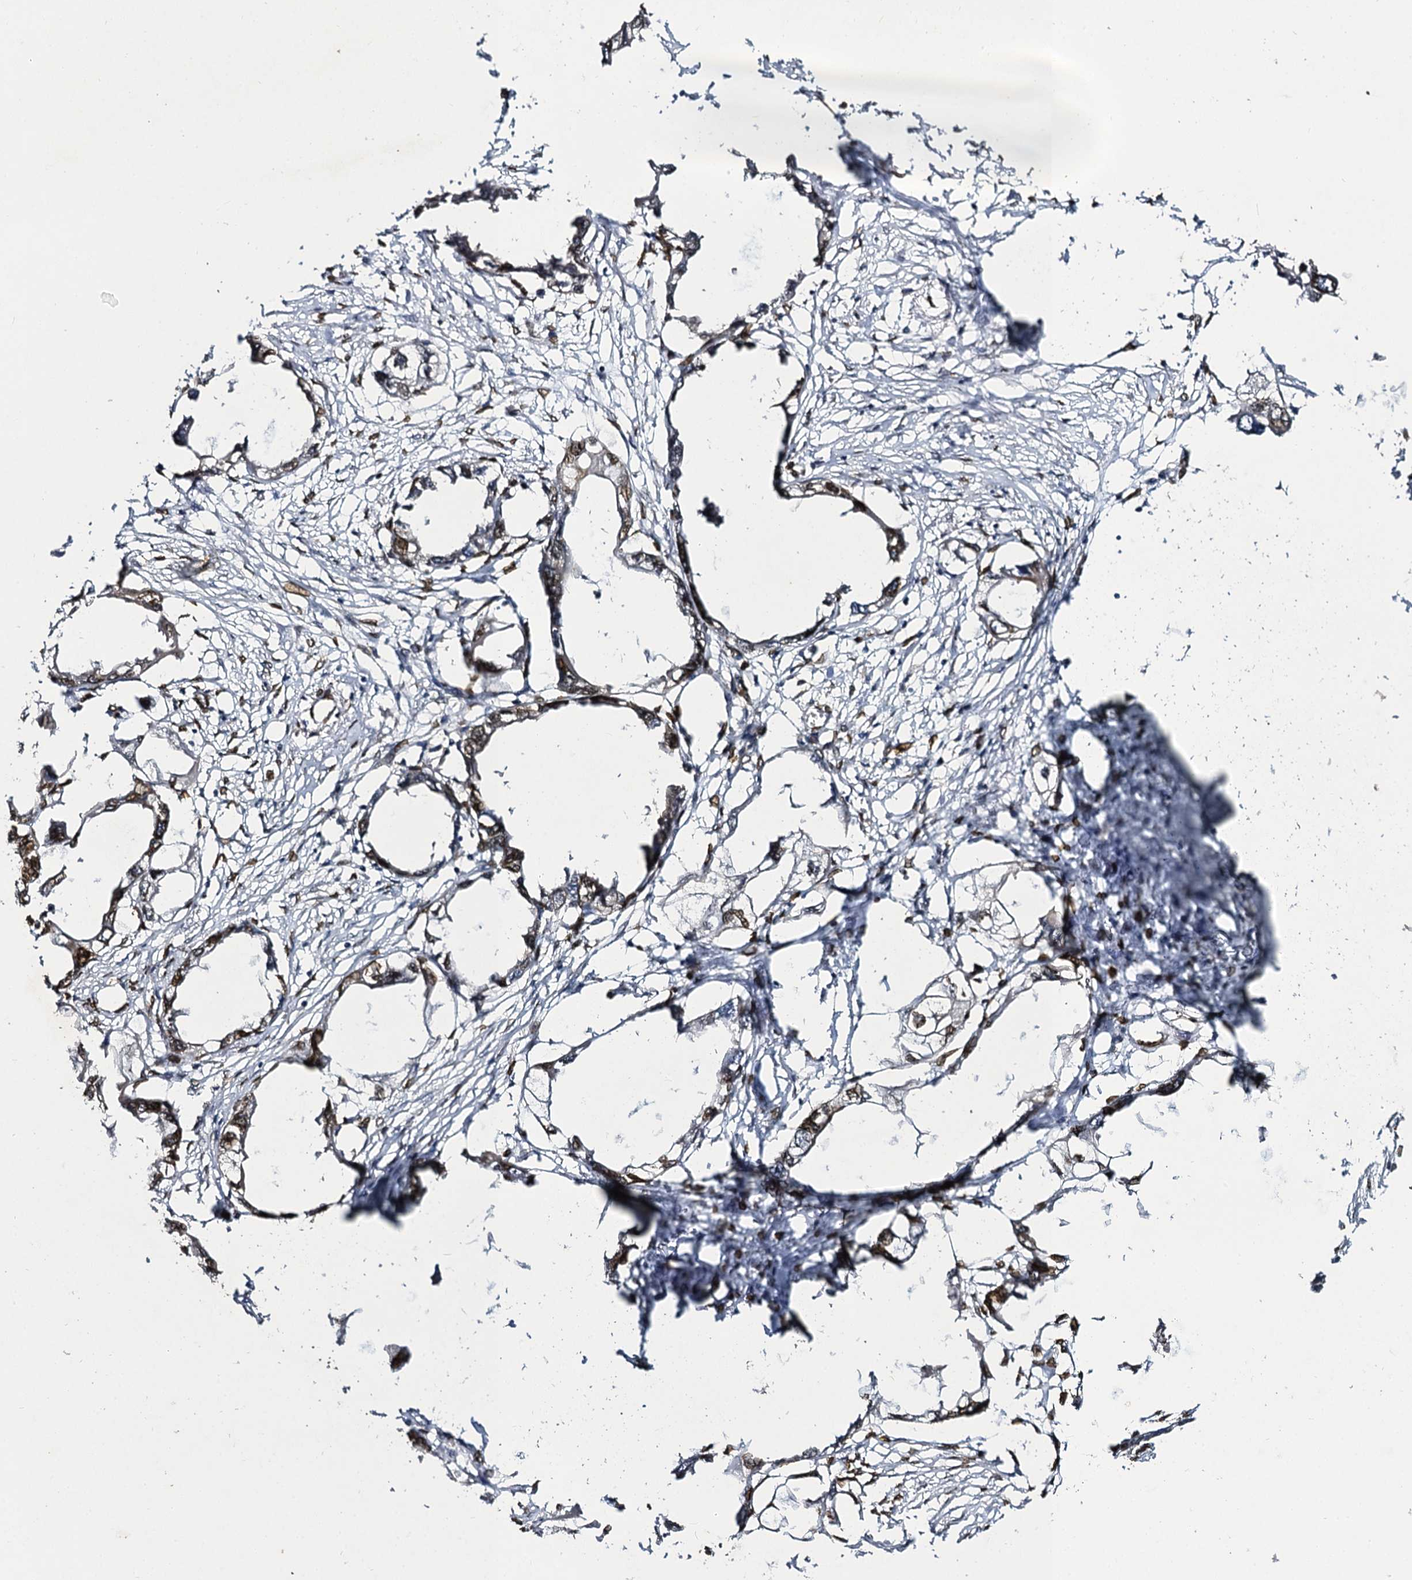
{"staining": {"intensity": "weak", "quantity": "25%-75%", "location": "nuclear"}, "tissue": "endometrial cancer", "cell_type": "Tumor cells", "image_type": "cancer", "snomed": [{"axis": "morphology", "description": "Adenocarcinoma, NOS"}, {"axis": "morphology", "description": "Adenocarcinoma, metastatic, NOS"}, {"axis": "topography", "description": "Adipose tissue"}, {"axis": "topography", "description": "Endometrium"}], "caption": "An immunohistochemistry photomicrograph of neoplastic tissue is shown. Protein staining in brown highlights weak nuclear positivity in endometrial metastatic adenocarcinoma within tumor cells.", "gene": "SLC11A2", "patient": {"sex": "female", "age": 67}}